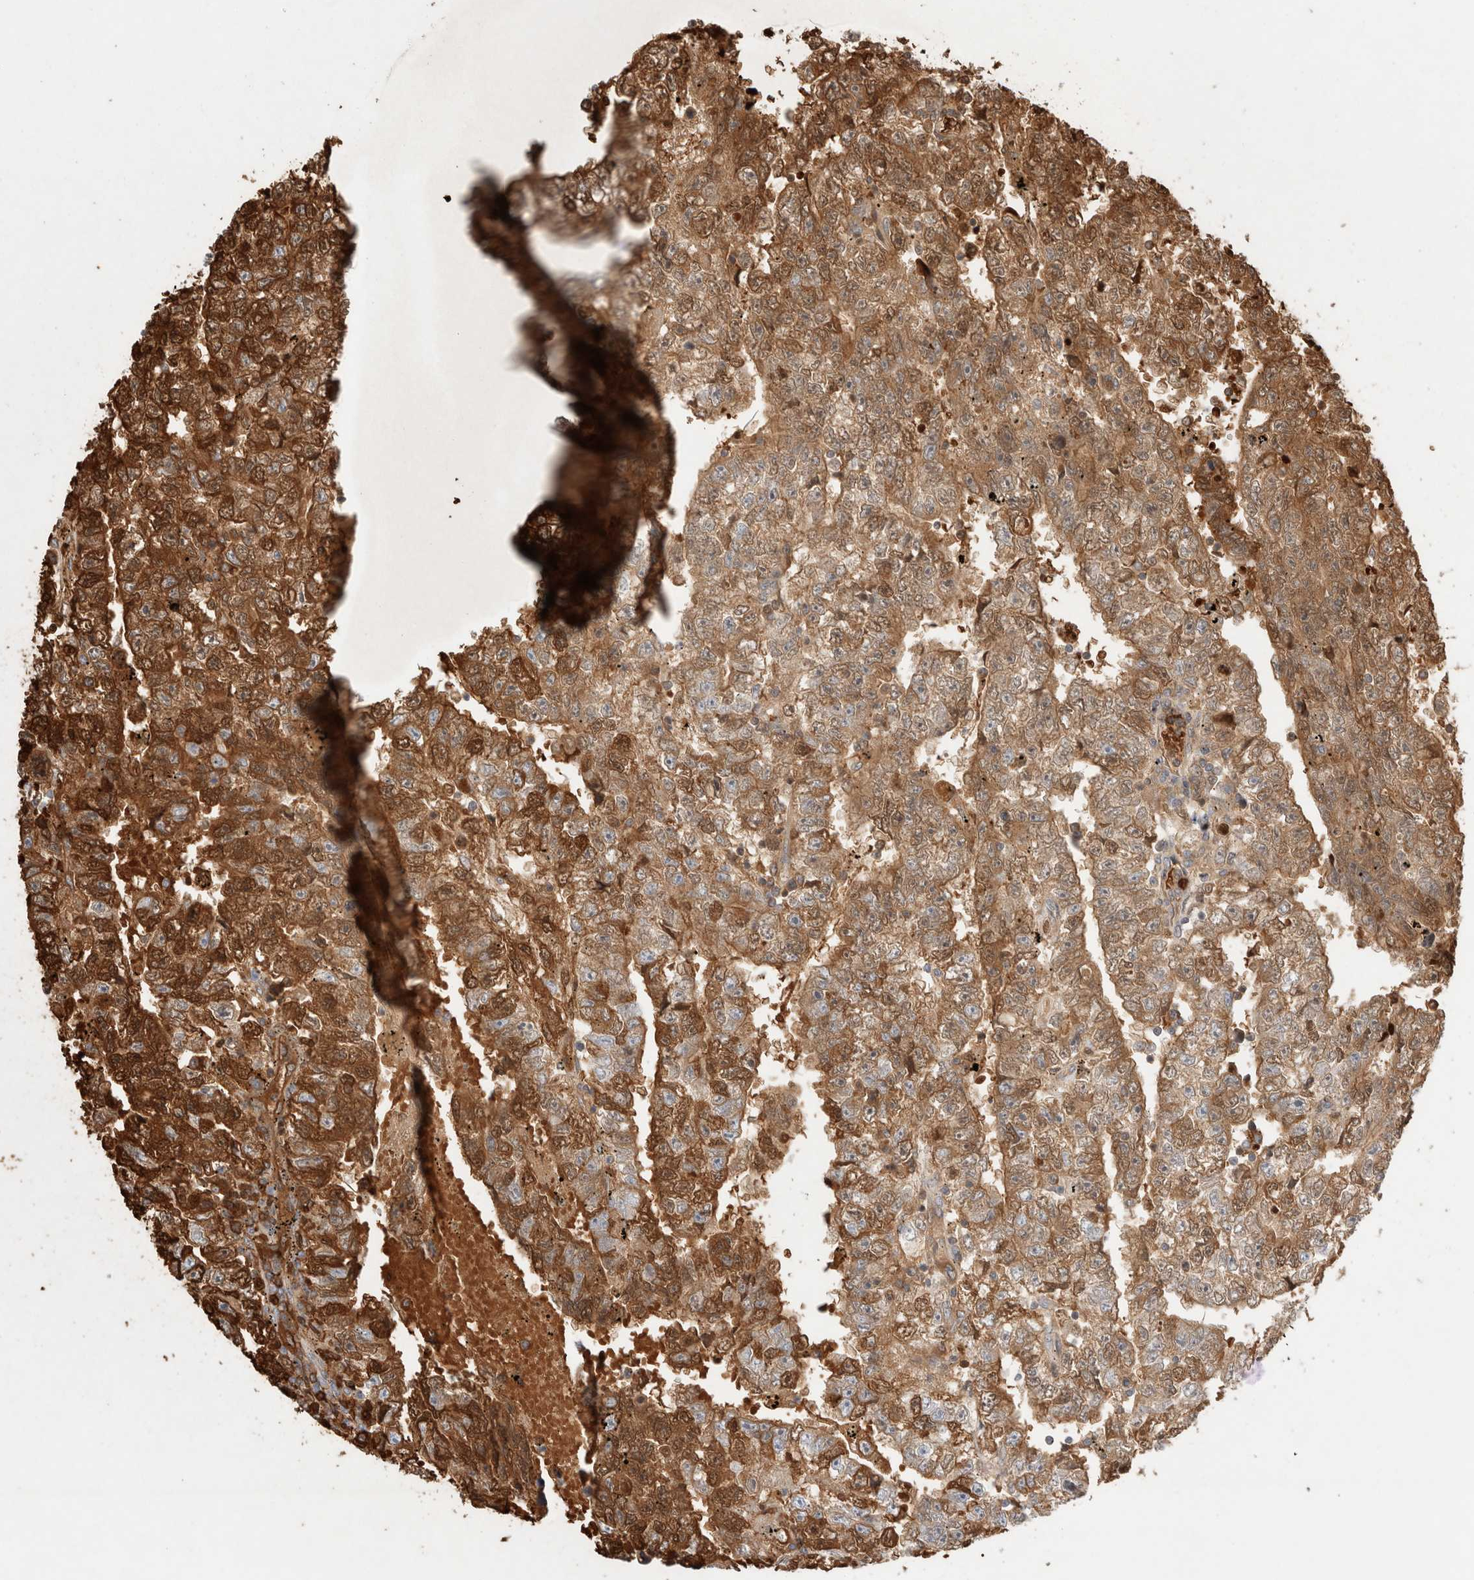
{"staining": {"intensity": "moderate", "quantity": ">75%", "location": "cytoplasmic/membranous"}, "tissue": "testis cancer", "cell_type": "Tumor cells", "image_type": "cancer", "snomed": [{"axis": "morphology", "description": "Carcinoma, Embryonal, NOS"}, {"axis": "topography", "description": "Testis"}], "caption": "Immunohistochemical staining of testis cancer (embryonal carcinoma) shows medium levels of moderate cytoplasmic/membranous protein staining in approximately >75% of tumor cells.", "gene": "MST1", "patient": {"sex": "male", "age": 25}}